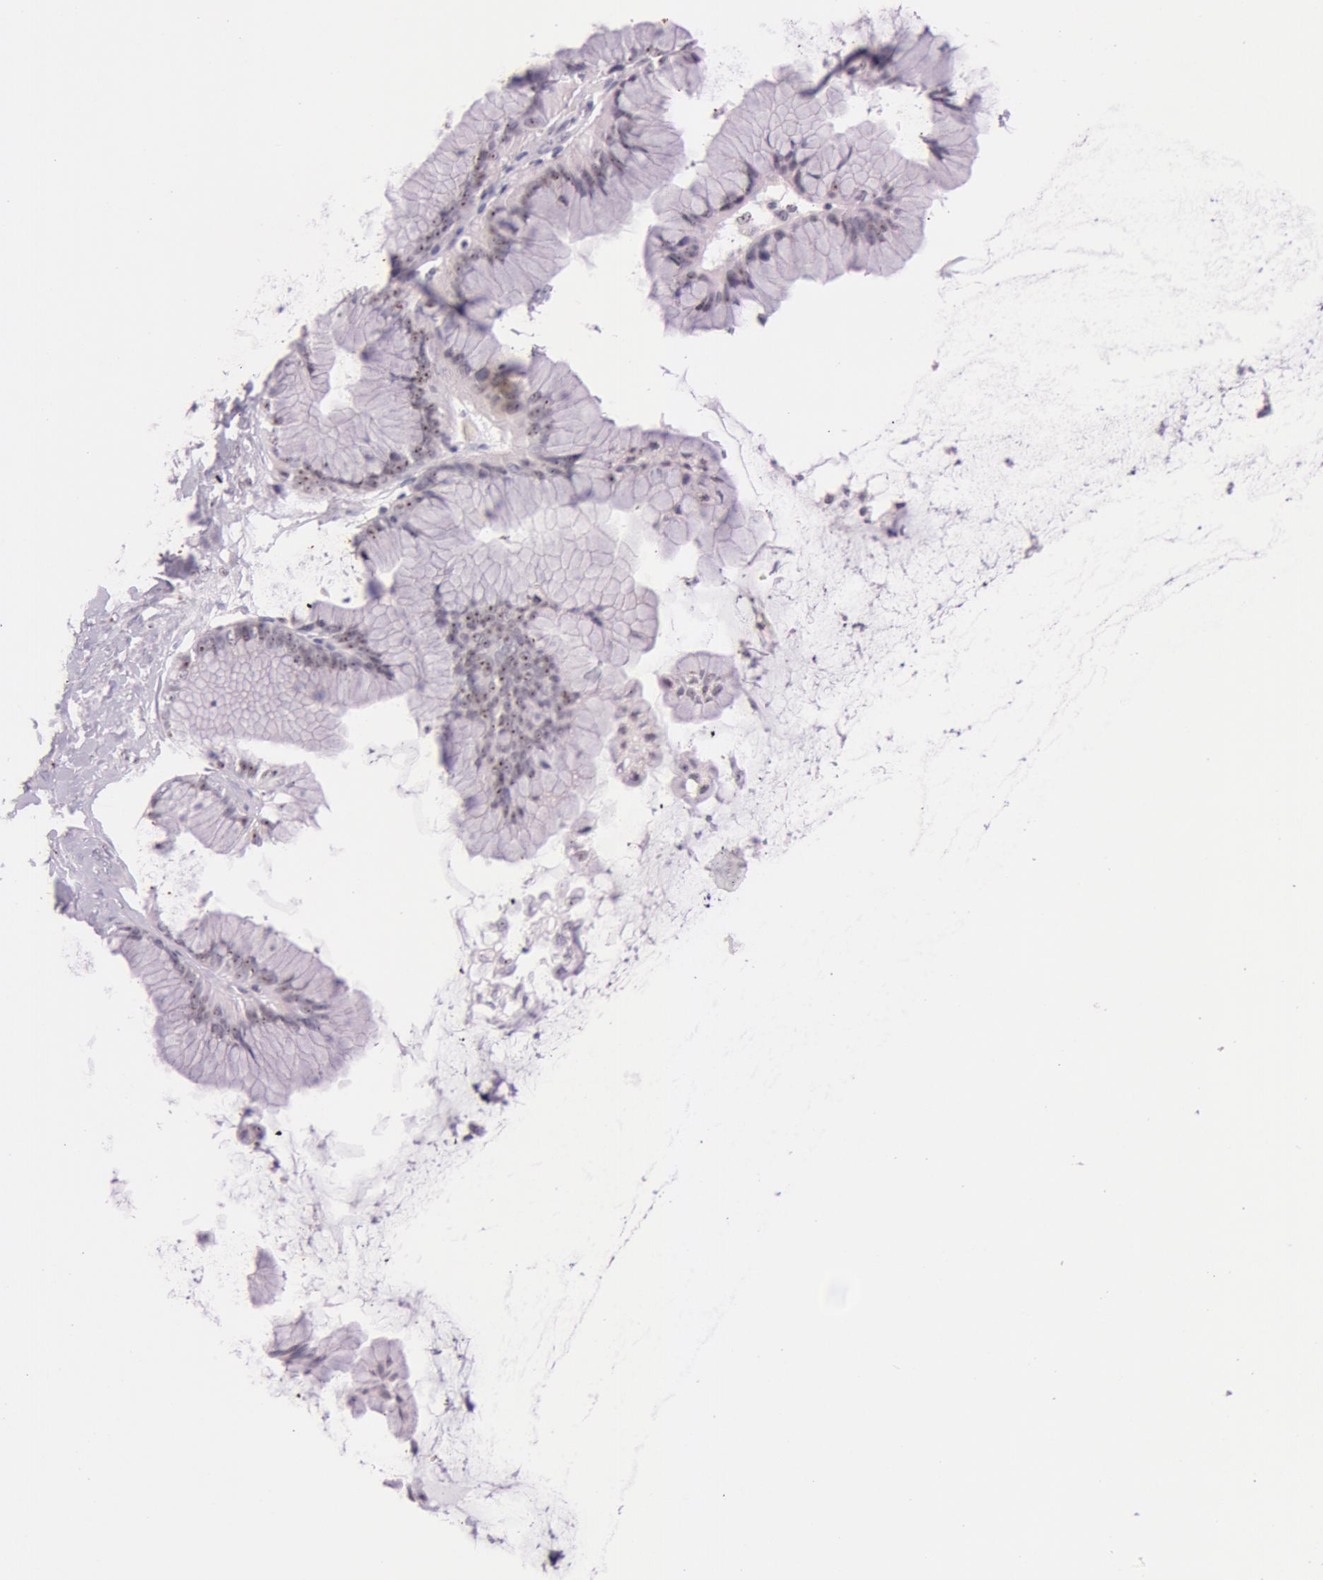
{"staining": {"intensity": "moderate", "quantity": "25%-75%", "location": "nuclear"}, "tissue": "ovarian cancer", "cell_type": "Tumor cells", "image_type": "cancer", "snomed": [{"axis": "morphology", "description": "Cystadenocarcinoma, mucinous, NOS"}, {"axis": "topography", "description": "Ovary"}], "caption": "Approximately 25%-75% of tumor cells in human ovarian mucinous cystadenocarcinoma exhibit moderate nuclear protein positivity as visualized by brown immunohistochemical staining.", "gene": "FBL", "patient": {"sex": "female", "age": 41}}